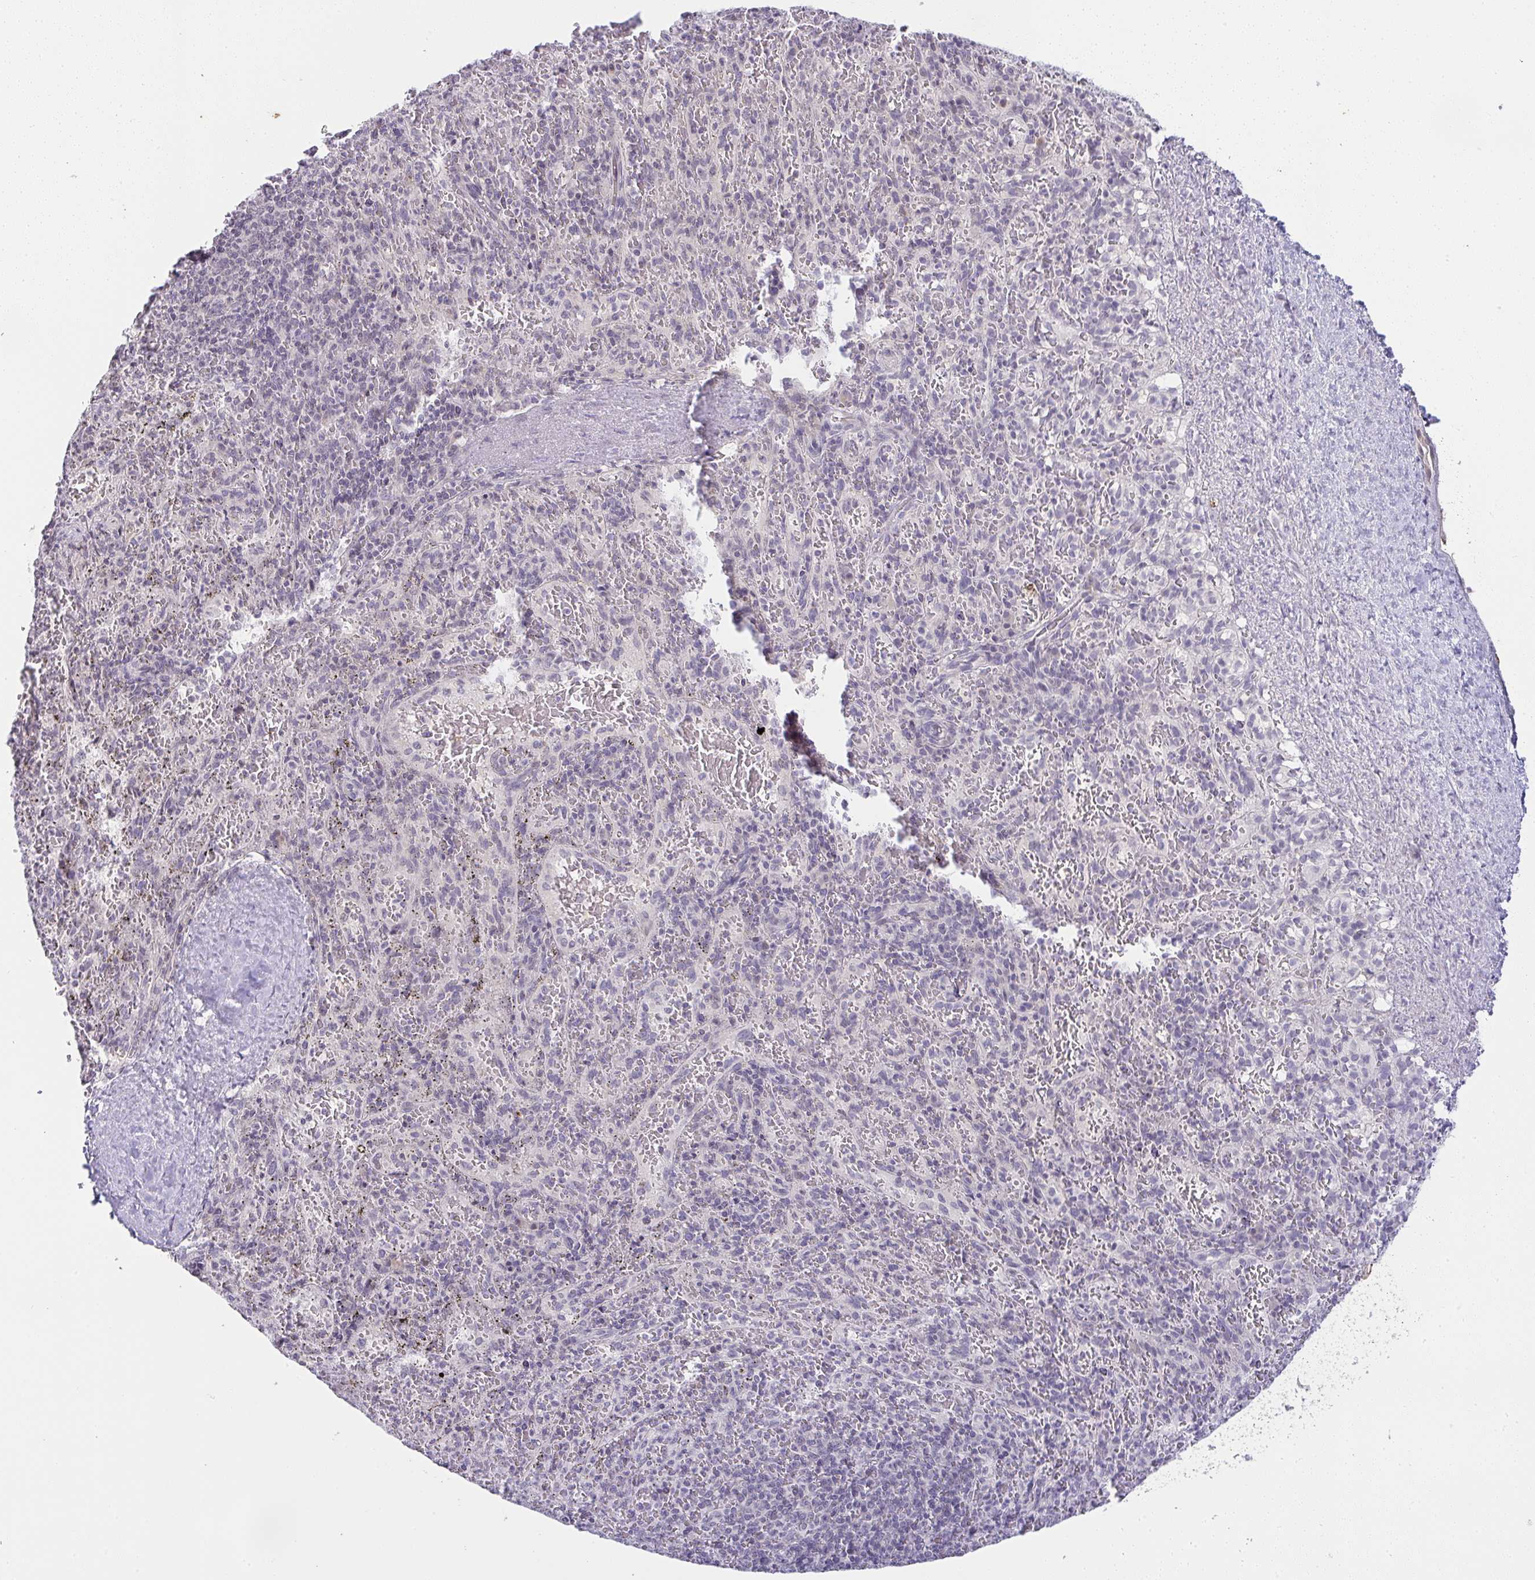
{"staining": {"intensity": "negative", "quantity": "none", "location": "none"}, "tissue": "spleen", "cell_type": "Cells in red pulp", "image_type": "normal", "snomed": [{"axis": "morphology", "description": "Normal tissue, NOS"}, {"axis": "topography", "description": "Spleen"}], "caption": "The micrograph shows no staining of cells in red pulp in benign spleen.", "gene": "CACNA1S", "patient": {"sex": "male", "age": 57}}